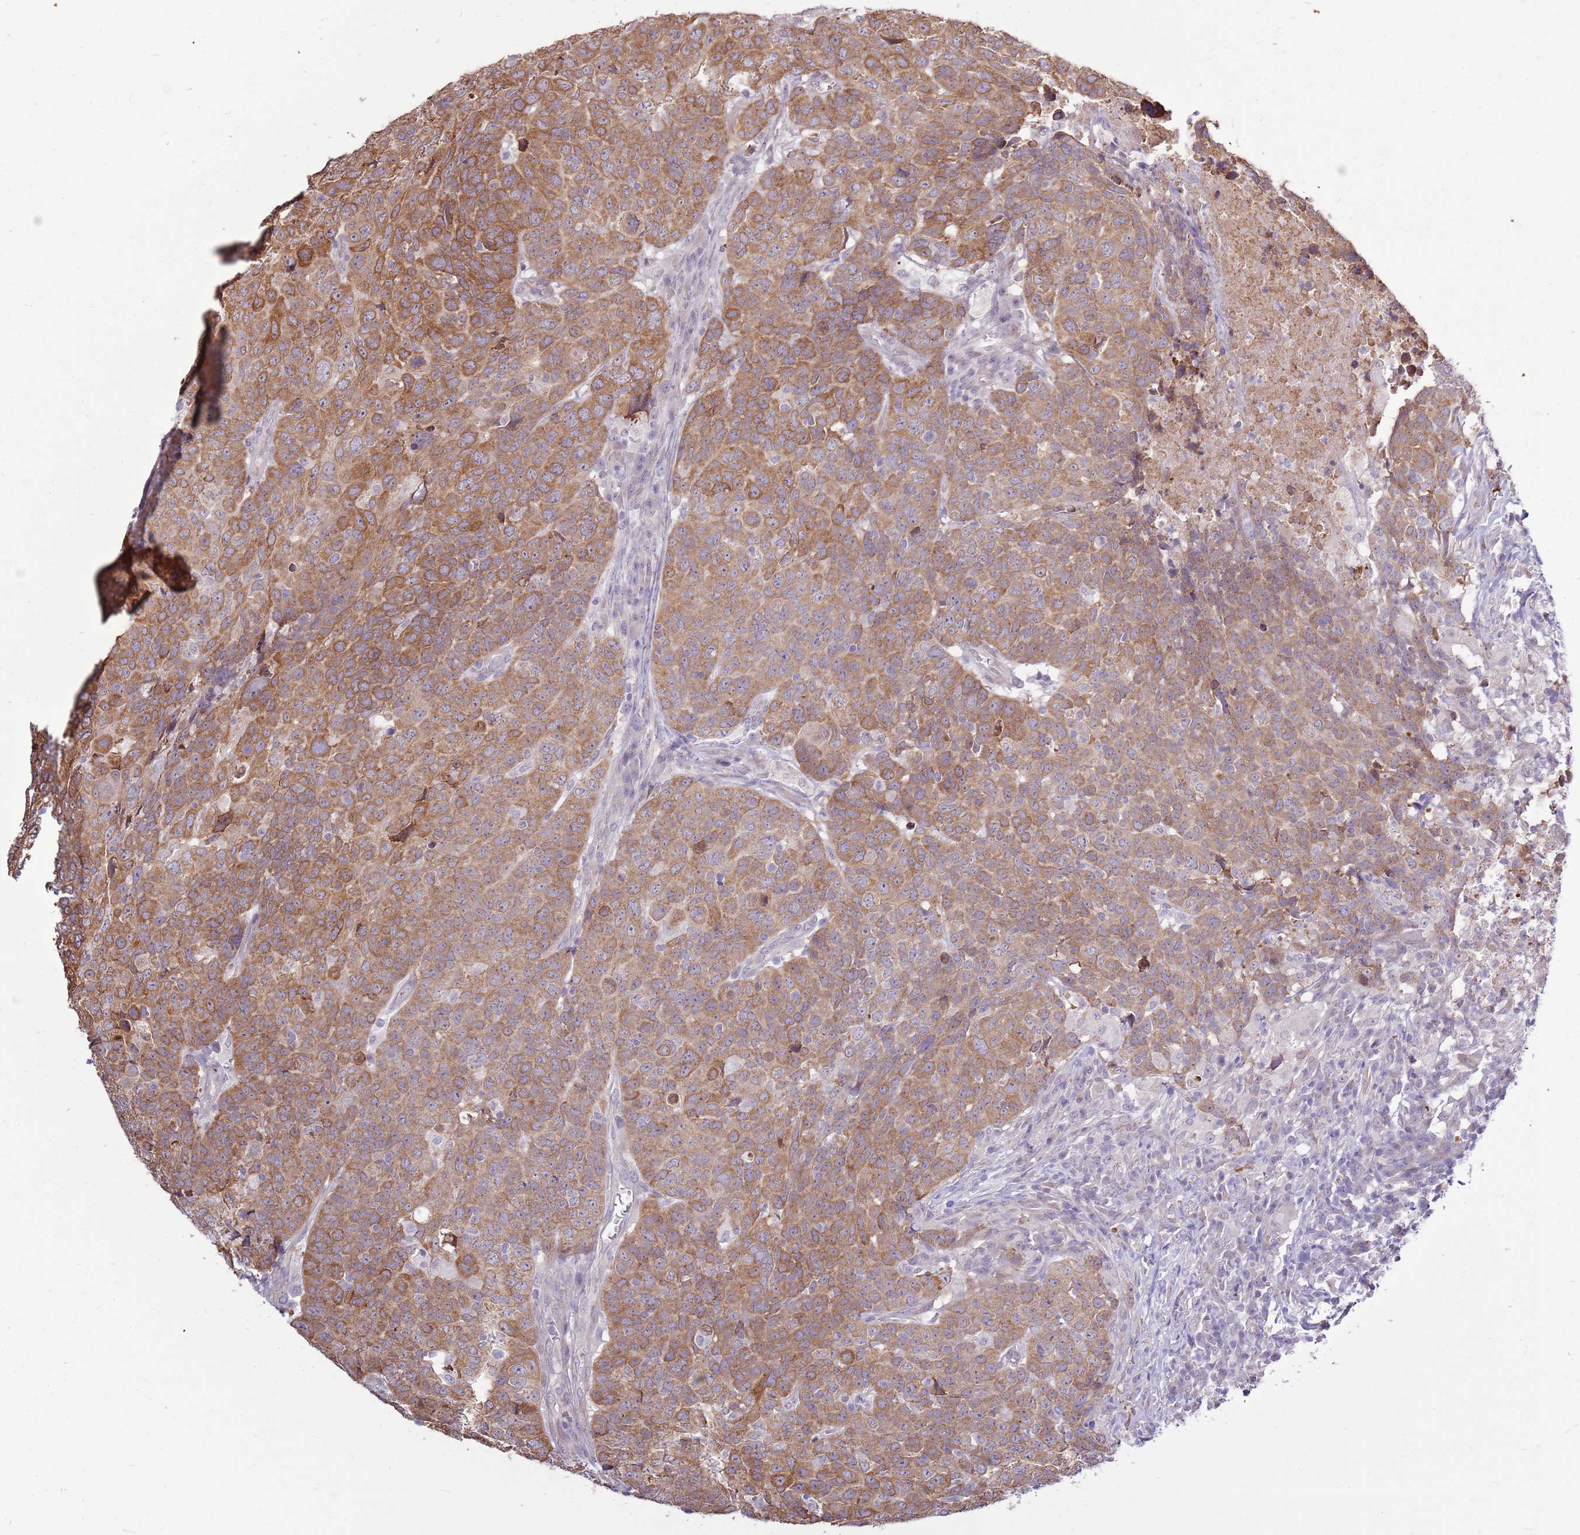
{"staining": {"intensity": "moderate", "quantity": ">75%", "location": "cytoplasmic/membranous"}, "tissue": "head and neck cancer", "cell_type": "Tumor cells", "image_type": "cancer", "snomed": [{"axis": "morphology", "description": "Normal tissue, NOS"}, {"axis": "morphology", "description": "Squamous cell carcinoma, NOS"}, {"axis": "topography", "description": "Skeletal muscle"}, {"axis": "topography", "description": "Vascular tissue"}, {"axis": "topography", "description": "Peripheral nerve tissue"}, {"axis": "topography", "description": "Head-Neck"}], "caption": "This photomicrograph displays IHC staining of human squamous cell carcinoma (head and neck), with medium moderate cytoplasmic/membranous staining in approximately >75% of tumor cells.", "gene": "UGGT2", "patient": {"sex": "male", "age": 66}}